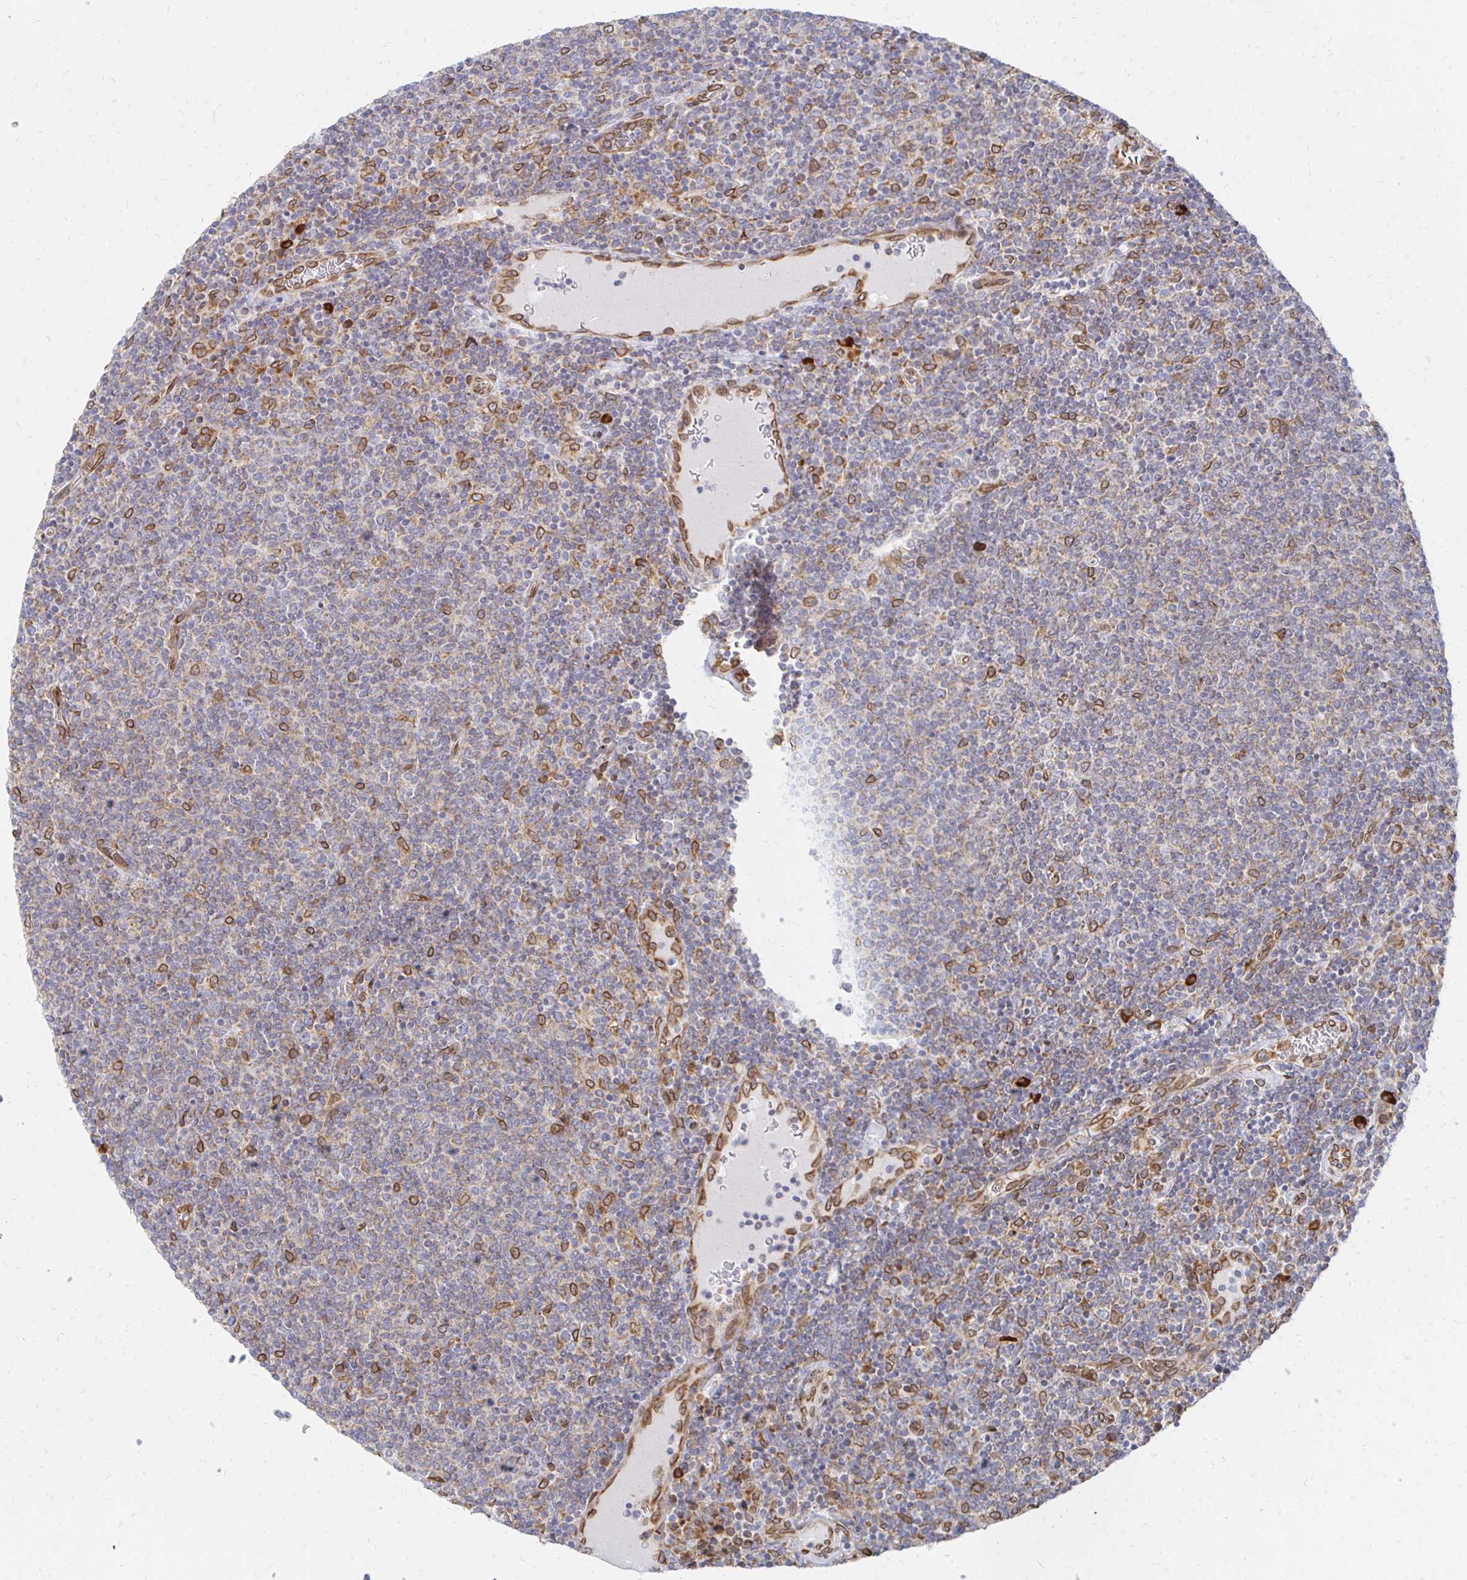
{"staining": {"intensity": "strong", "quantity": "<25%", "location": "cytoplasmic/membranous,nuclear"}, "tissue": "lymphoma", "cell_type": "Tumor cells", "image_type": "cancer", "snomed": [{"axis": "morphology", "description": "Malignant lymphoma, non-Hodgkin's type, Low grade"}, {"axis": "topography", "description": "Lymph node"}], "caption": "IHC image of human lymphoma stained for a protein (brown), which demonstrates medium levels of strong cytoplasmic/membranous and nuclear positivity in about <25% of tumor cells.", "gene": "PELI3", "patient": {"sex": "male", "age": 52}}